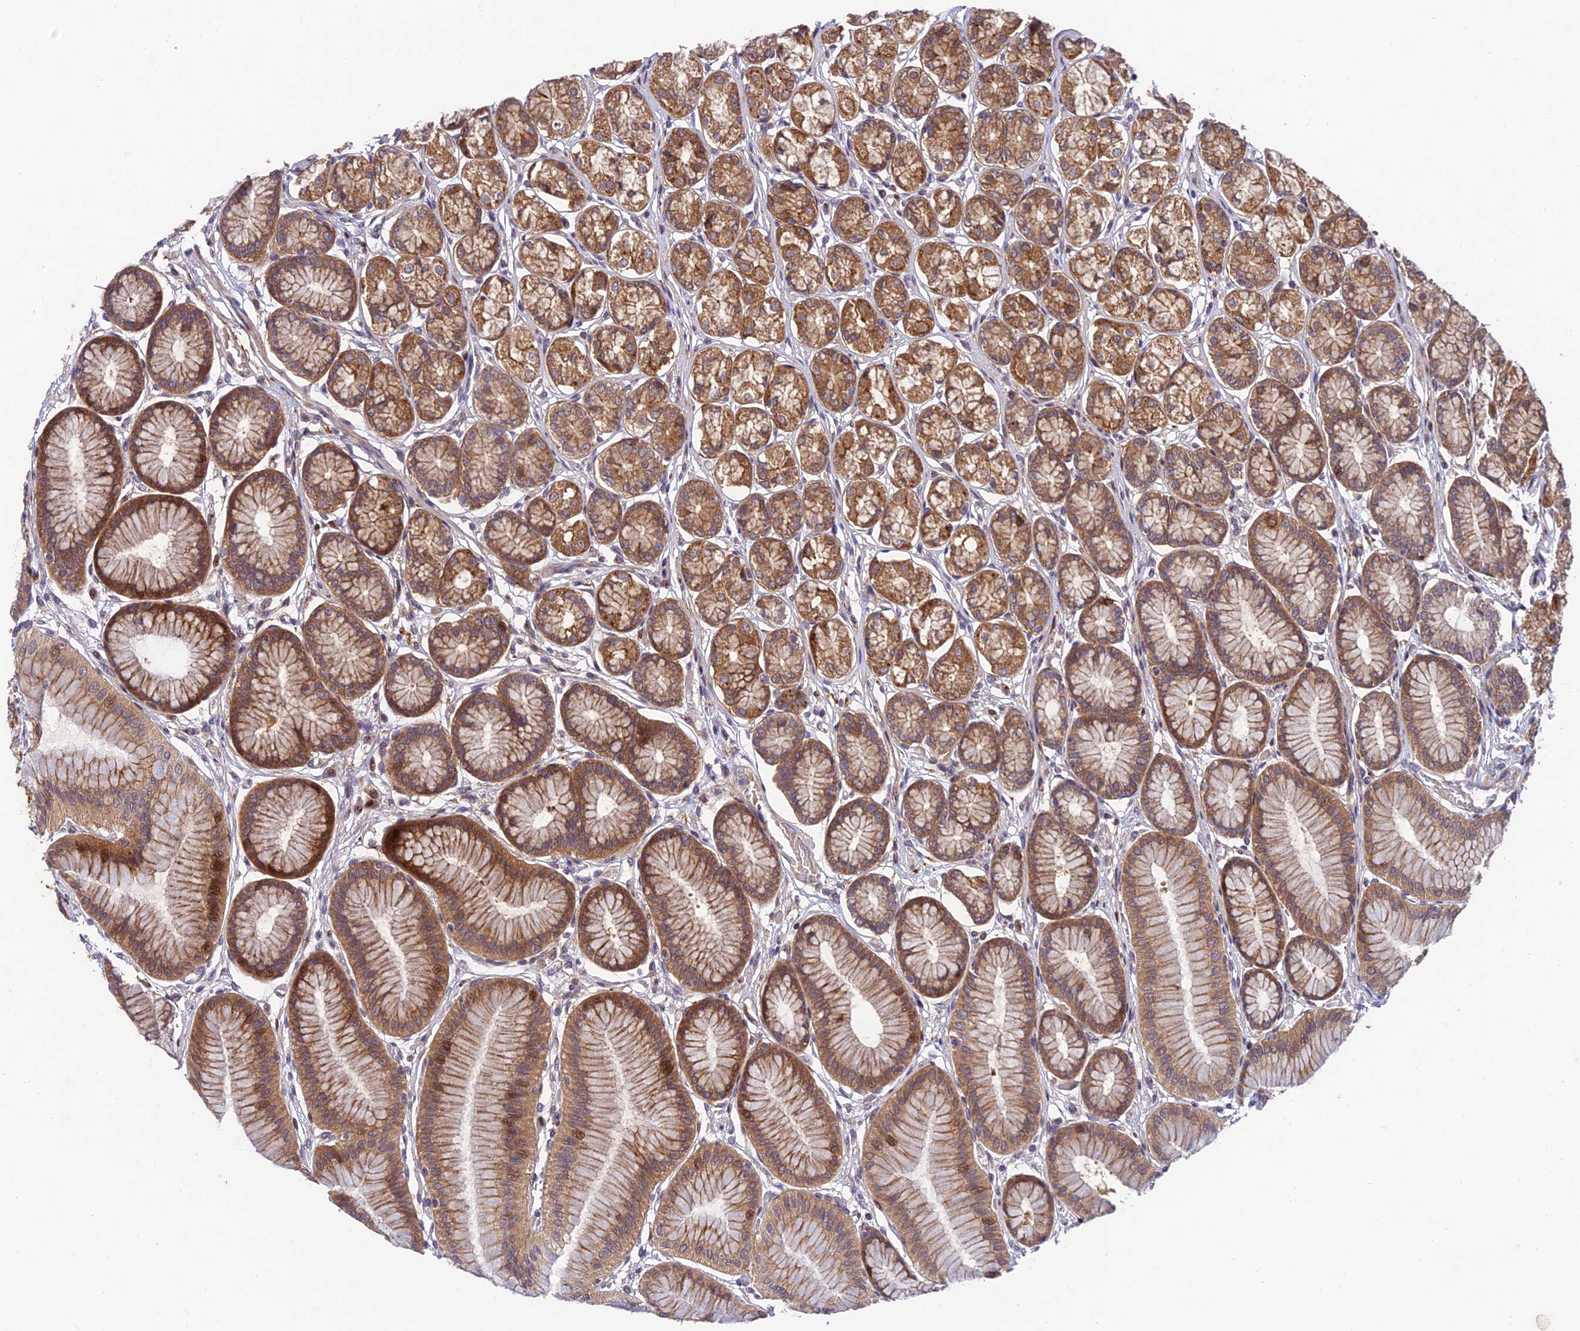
{"staining": {"intensity": "strong", "quantity": ">75%", "location": "cytoplasmic/membranous"}, "tissue": "stomach", "cell_type": "Glandular cells", "image_type": "normal", "snomed": [{"axis": "morphology", "description": "Normal tissue, NOS"}, {"axis": "morphology", "description": "Adenocarcinoma, NOS"}, {"axis": "morphology", "description": "Adenocarcinoma, High grade"}, {"axis": "topography", "description": "Stomach, upper"}, {"axis": "topography", "description": "Stomach"}], "caption": "Normal stomach was stained to show a protein in brown. There is high levels of strong cytoplasmic/membranous expression in approximately >75% of glandular cells.", "gene": "MKKS", "patient": {"sex": "female", "age": 65}}